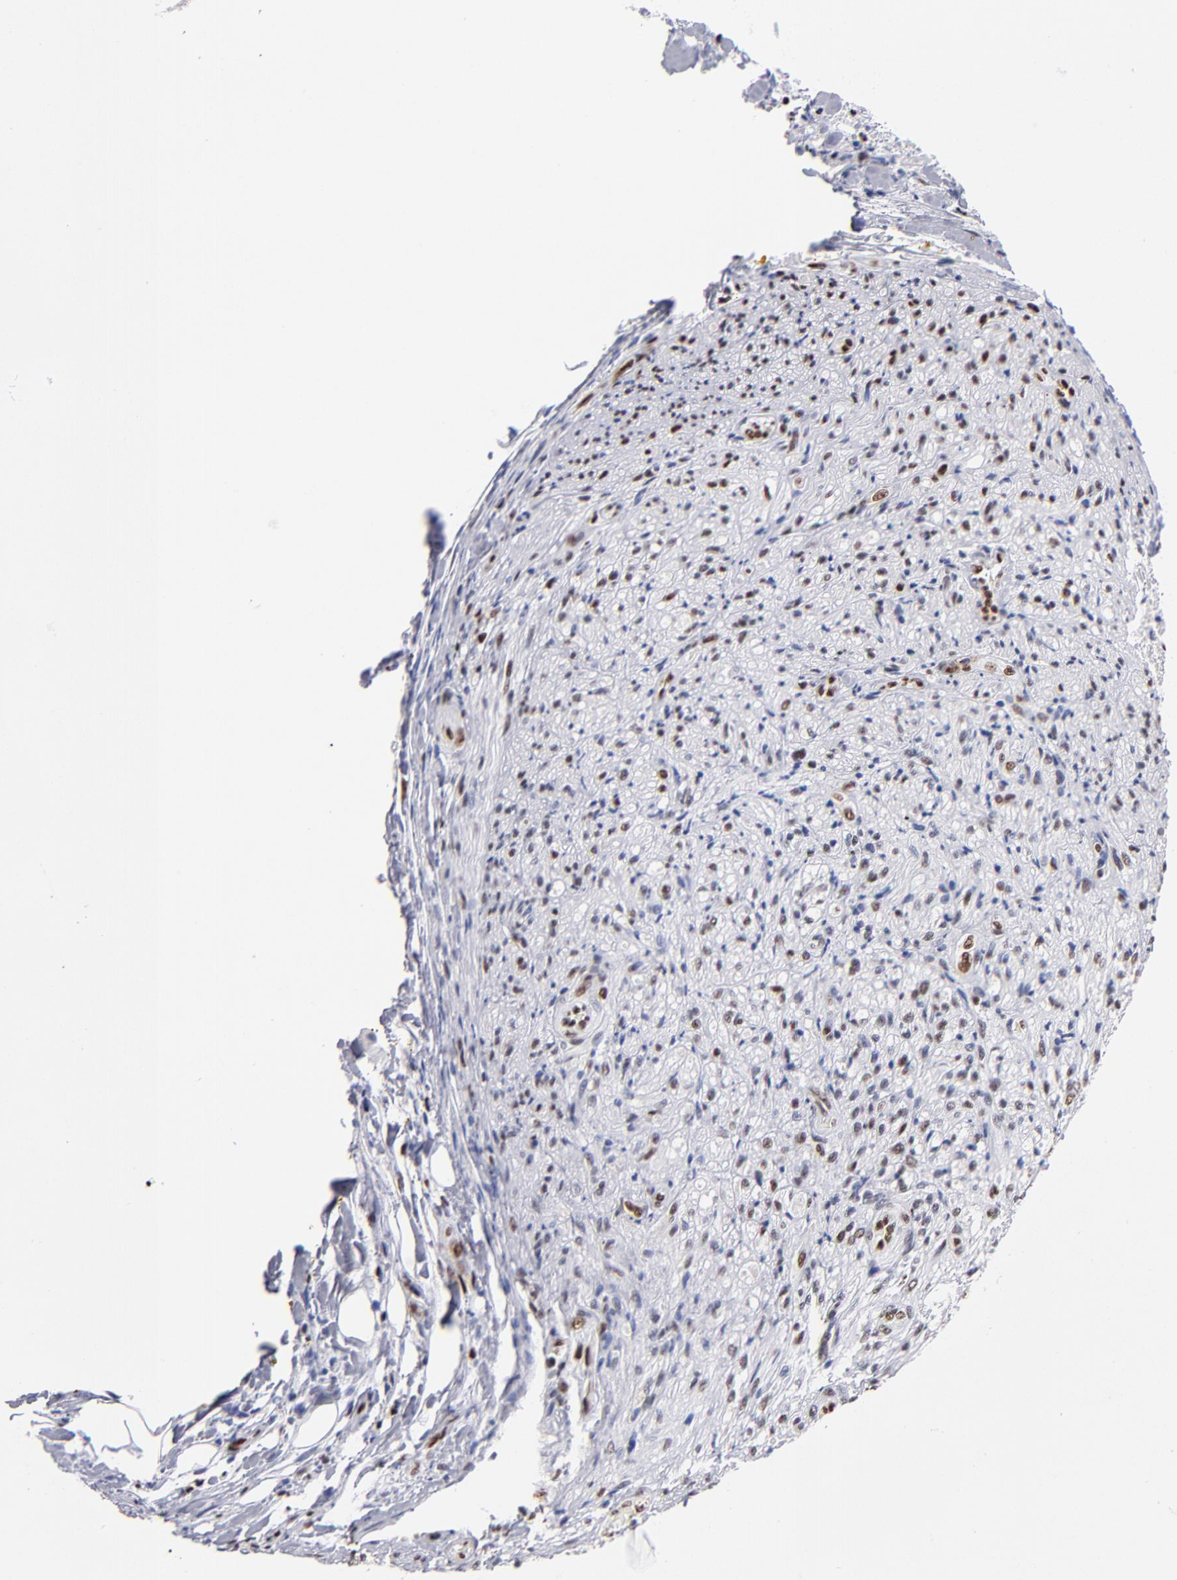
{"staining": {"intensity": "moderate", "quantity": "25%-75%", "location": "nuclear"}, "tissue": "pancreatic cancer", "cell_type": "Tumor cells", "image_type": "cancer", "snomed": [{"axis": "morphology", "description": "Adenocarcinoma, NOS"}, {"axis": "topography", "description": "Pancreas"}], "caption": "A micrograph of human pancreatic cancer stained for a protein exhibits moderate nuclear brown staining in tumor cells.", "gene": "MN1", "patient": {"sex": "male", "age": 70}}